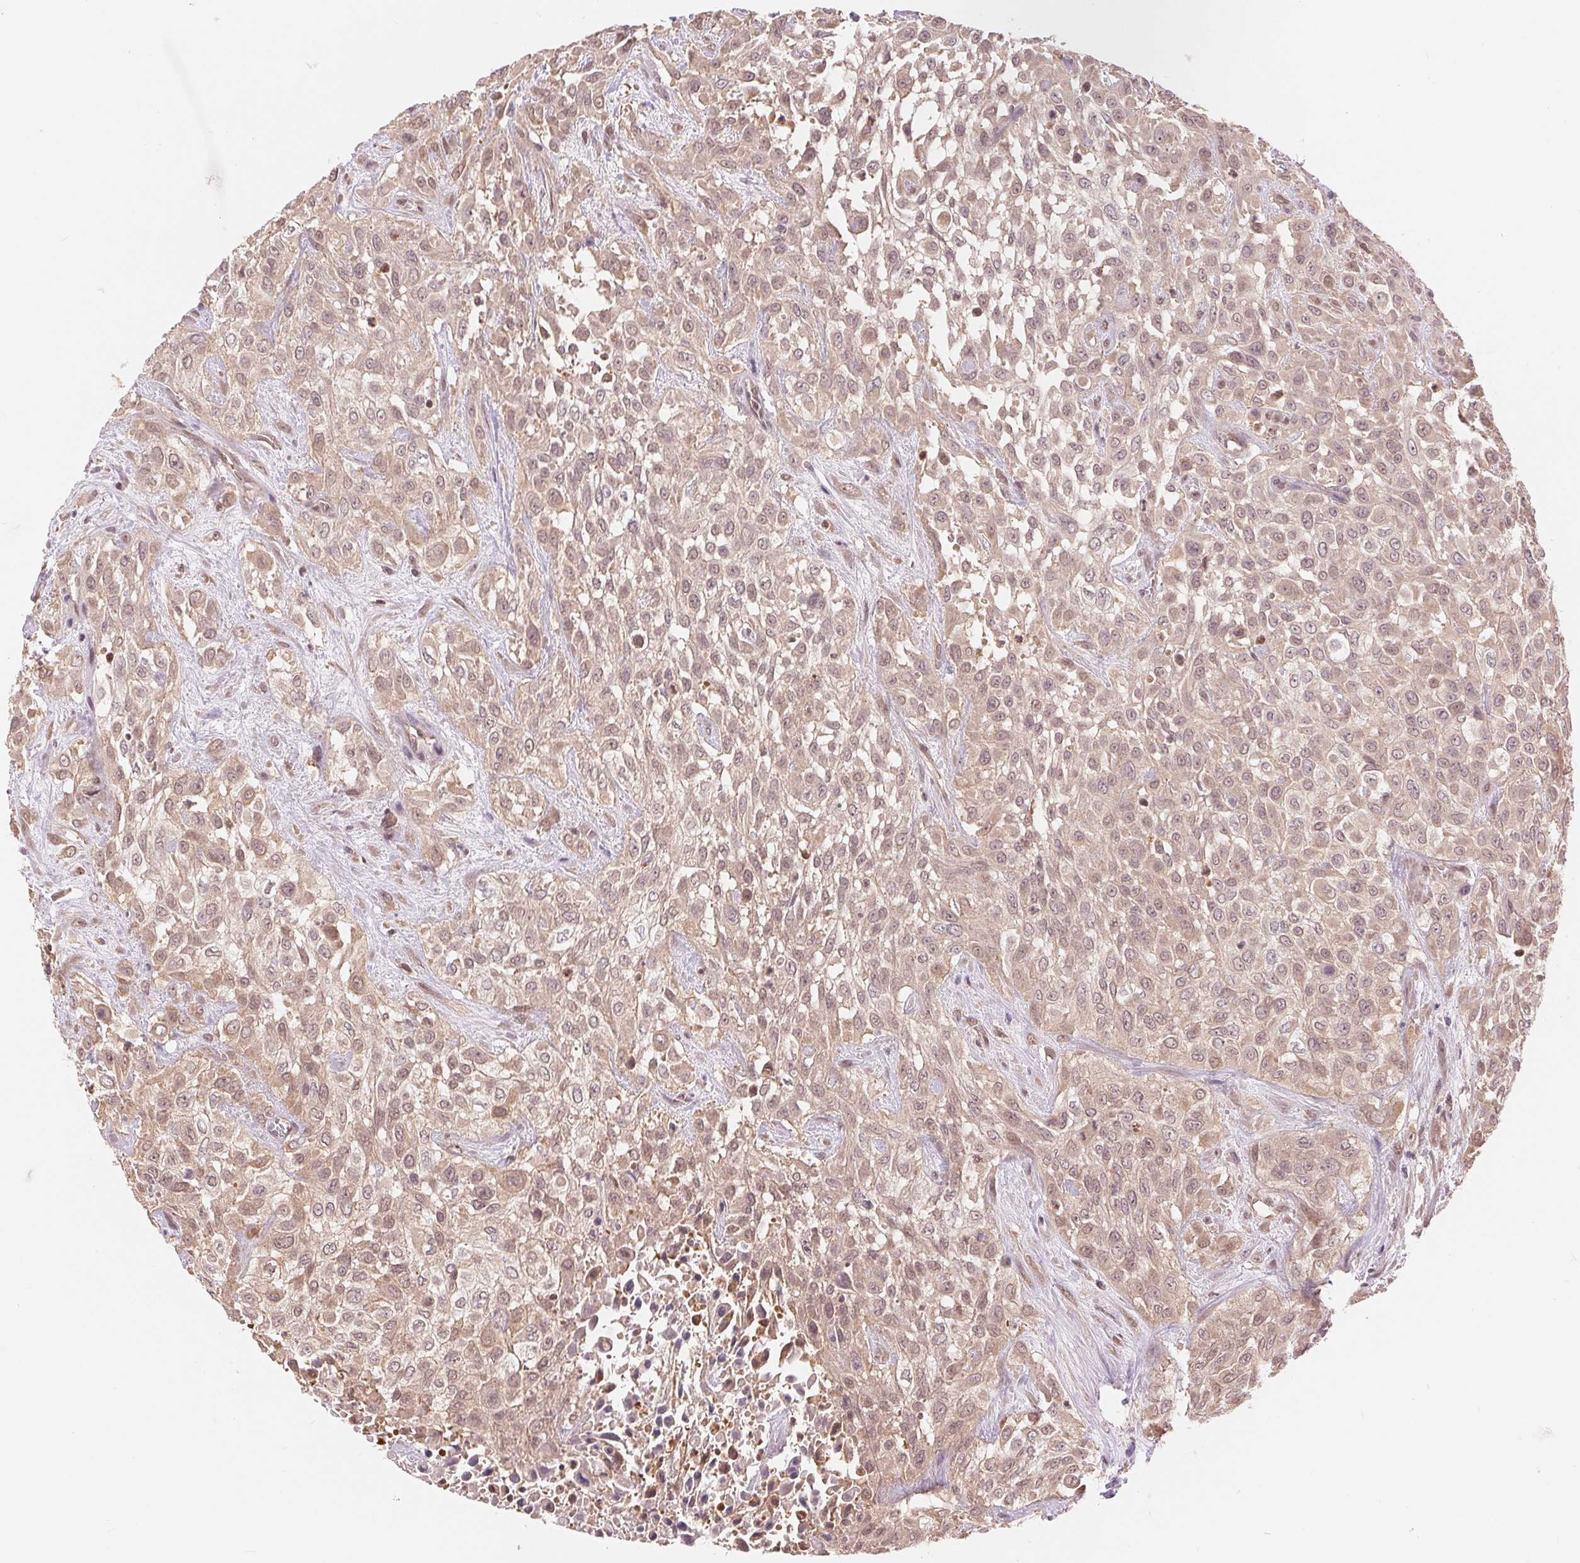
{"staining": {"intensity": "moderate", "quantity": ">75%", "location": "cytoplasmic/membranous,nuclear"}, "tissue": "urothelial cancer", "cell_type": "Tumor cells", "image_type": "cancer", "snomed": [{"axis": "morphology", "description": "Urothelial carcinoma, High grade"}, {"axis": "topography", "description": "Urinary bladder"}], "caption": "Human urothelial cancer stained with a brown dye reveals moderate cytoplasmic/membranous and nuclear positive positivity in approximately >75% of tumor cells.", "gene": "TMEM273", "patient": {"sex": "male", "age": 57}}